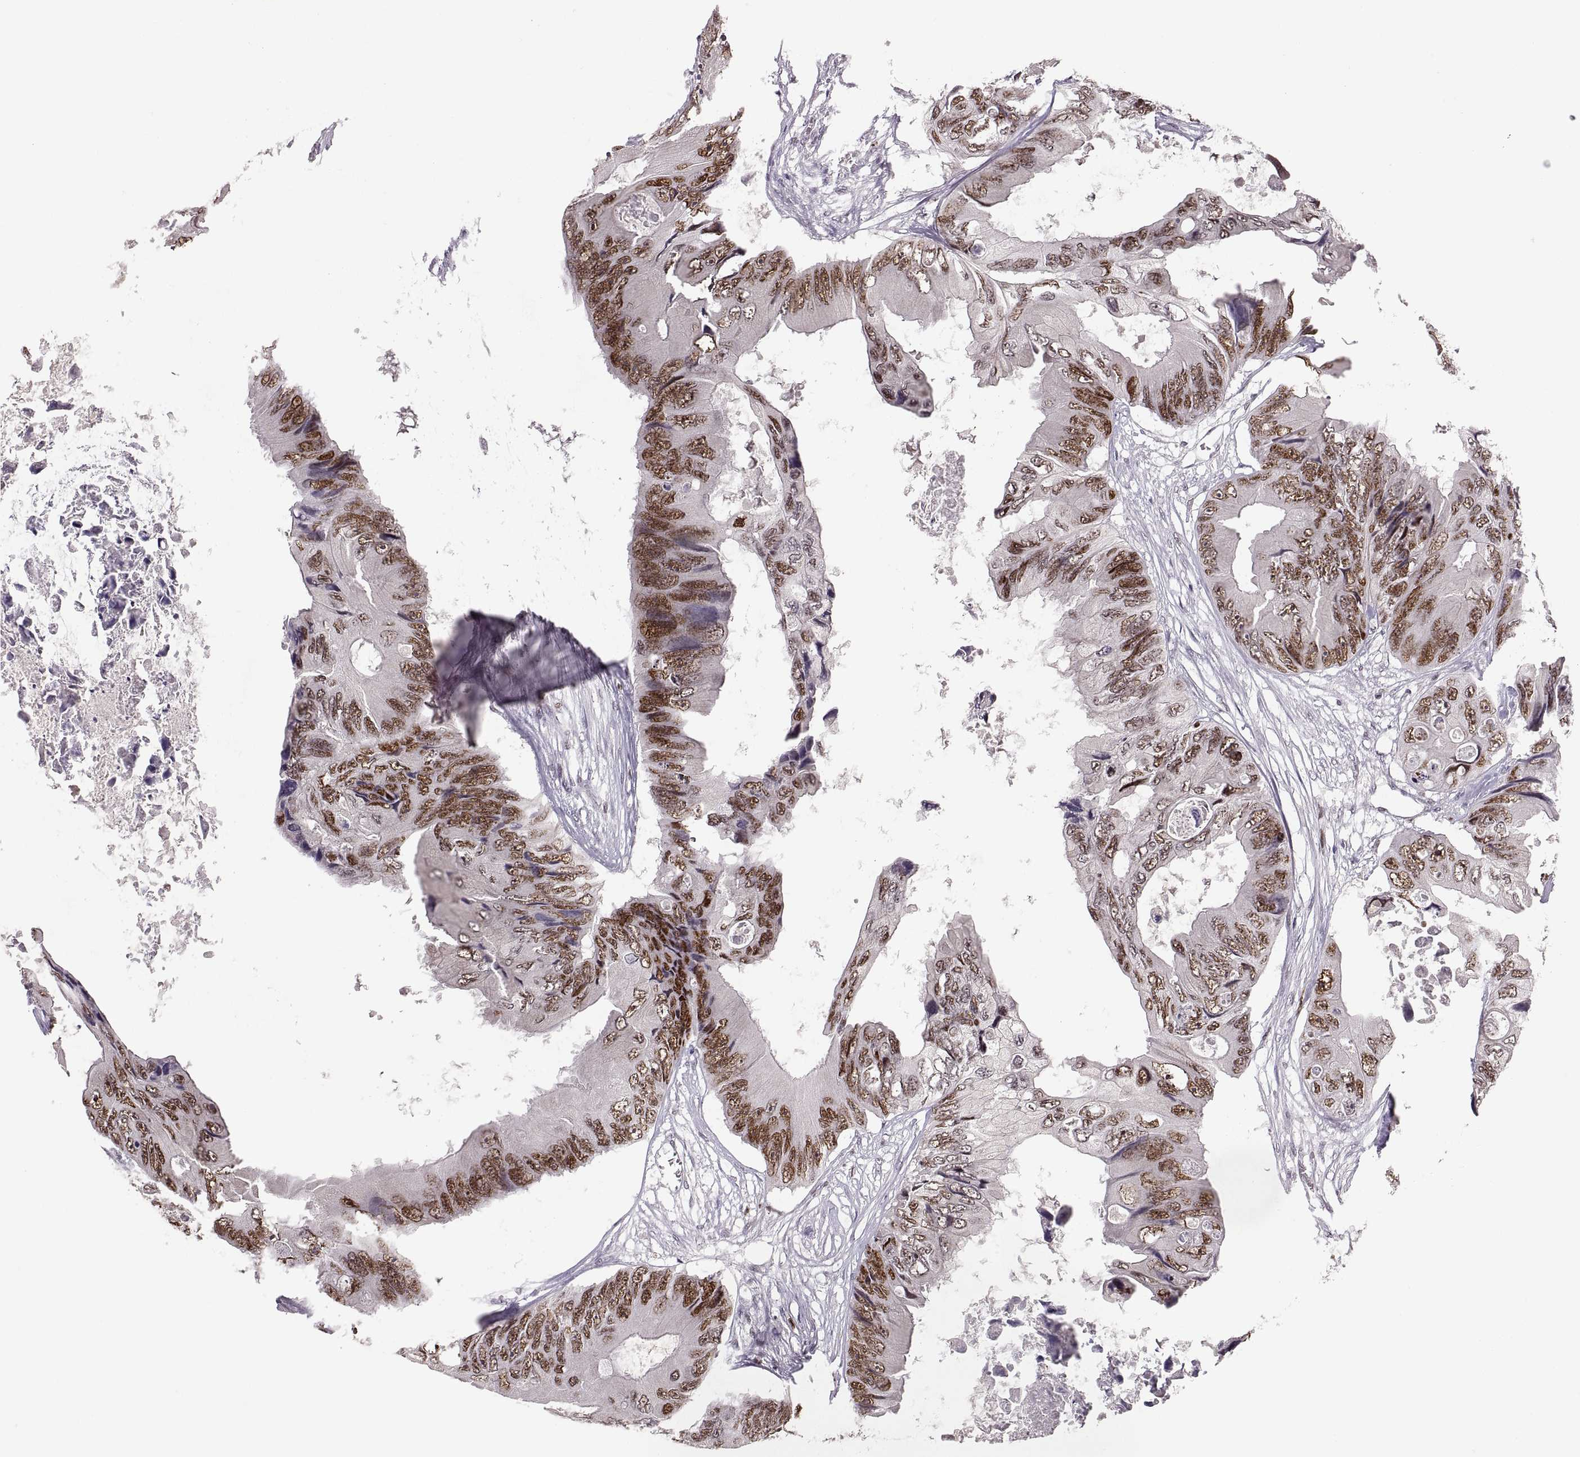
{"staining": {"intensity": "strong", "quantity": ">75%", "location": "nuclear"}, "tissue": "colorectal cancer", "cell_type": "Tumor cells", "image_type": "cancer", "snomed": [{"axis": "morphology", "description": "Adenocarcinoma, NOS"}, {"axis": "topography", "description": "Rectum"}], "caption": "Tumor cells display strong nuclear expression in approximately >75% of cells in colorectal adenocarcinoma.", "gene": "SNAI1", "patient": {"sex": "male", "age": 63}}